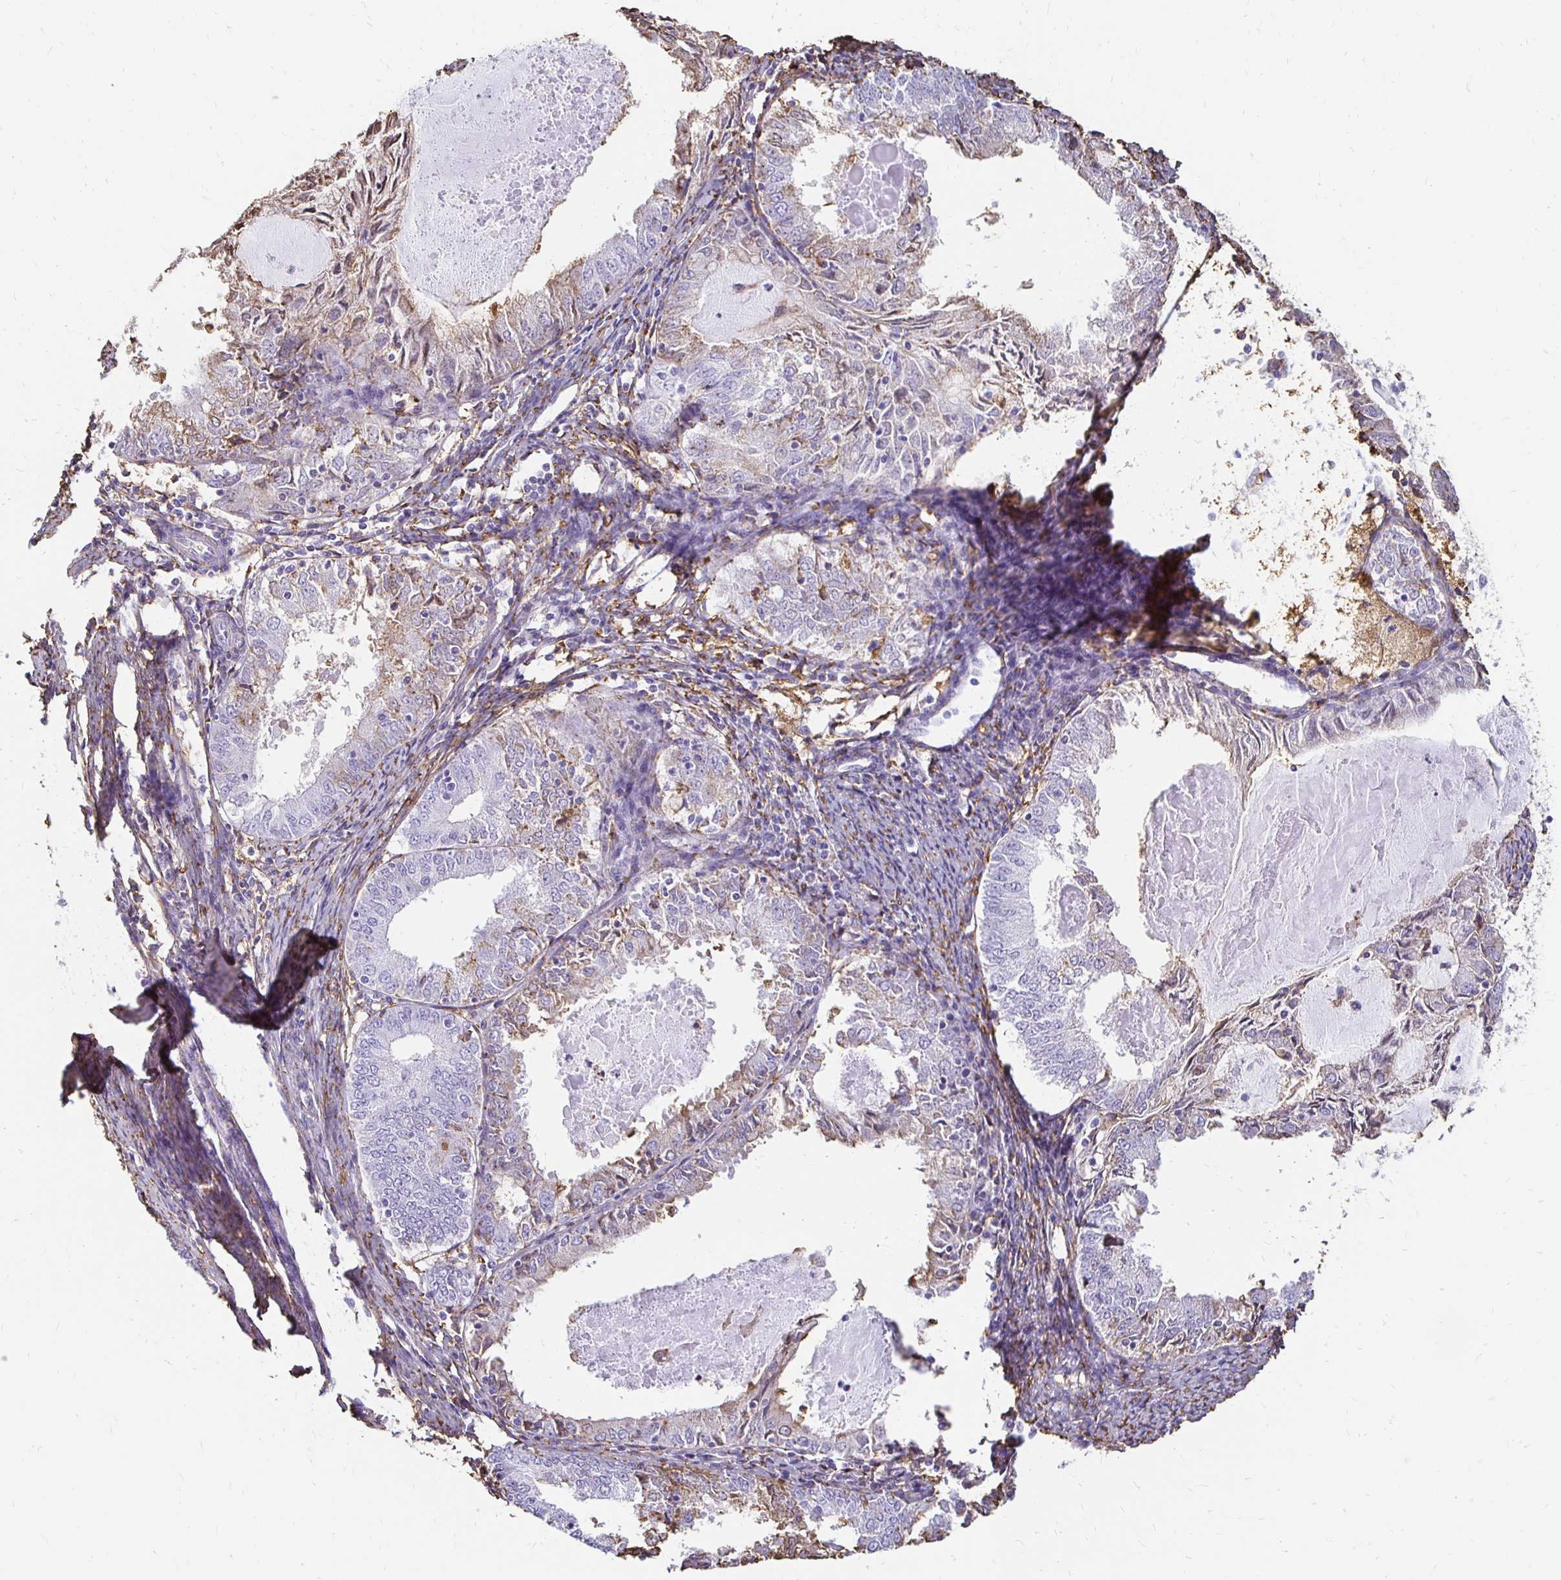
{"staining": {"intensity": "negative", "quantity": "none", "location": "none"}, "tissue": "endometrial cancer", "cell_type": "Tumor cells", "image_type": "cancer", "snomed": [{"axis": "morphology", "description": "Adenocarcinoma, NOS"}, {"axis": "topography", "description": "Endometrium"}], "caption": "This is a micrograph of immunohistochemistry staining of endometrial adenocarcinoma, which shows no expression in tumor cells.", "gene": "TAS1R3", "patient": {"sex": "female", "age": 57}}